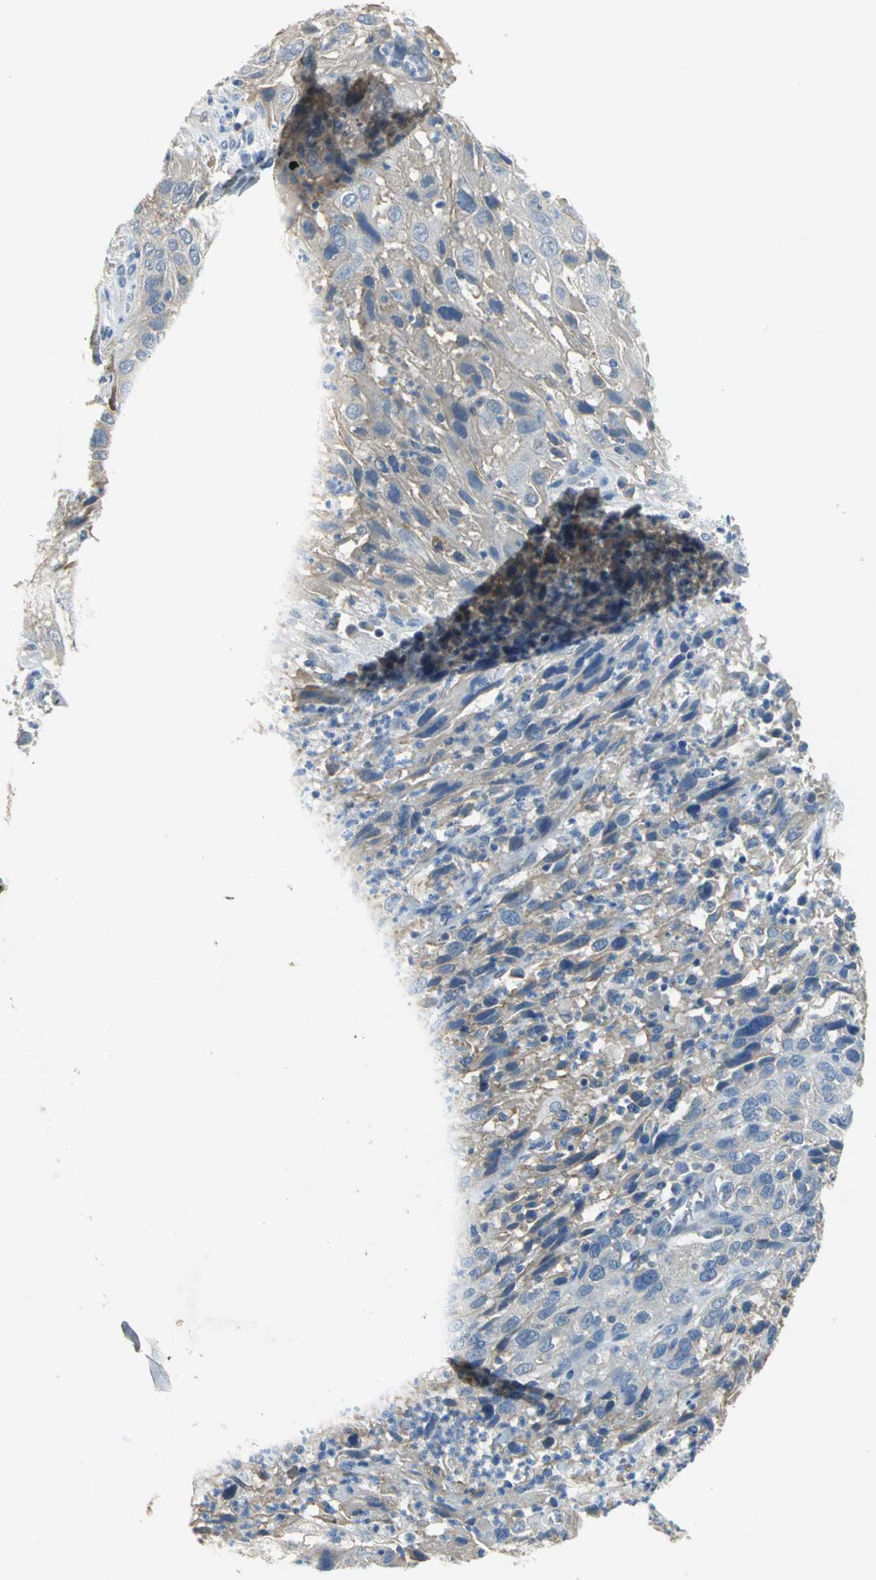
{"staining": {"intensity": "moderate", "quantity": ">75%", "location": "cytoplasmic/membranous"}, "tissue": "cervical cancer", "cell_type": "Tumor cells", "image_type": "cancer", "snomed": [{"axis": "morphology", "description": "Squamous cell carcinoma, NOS"}, {"axis": "topography", "description": "Cervix"}], "caption": "IHC image of neoplastic tissue: cervical cancer stained using immunohistochemistry reveals medium levels of moderate protein expression localized specifically in the cytoplasmic/membranous of tumor cells, appearing as a cytoplasmic/membranous brown color.", "gene": "GYG2", "patient": {"sex": "female", "age": 32}}